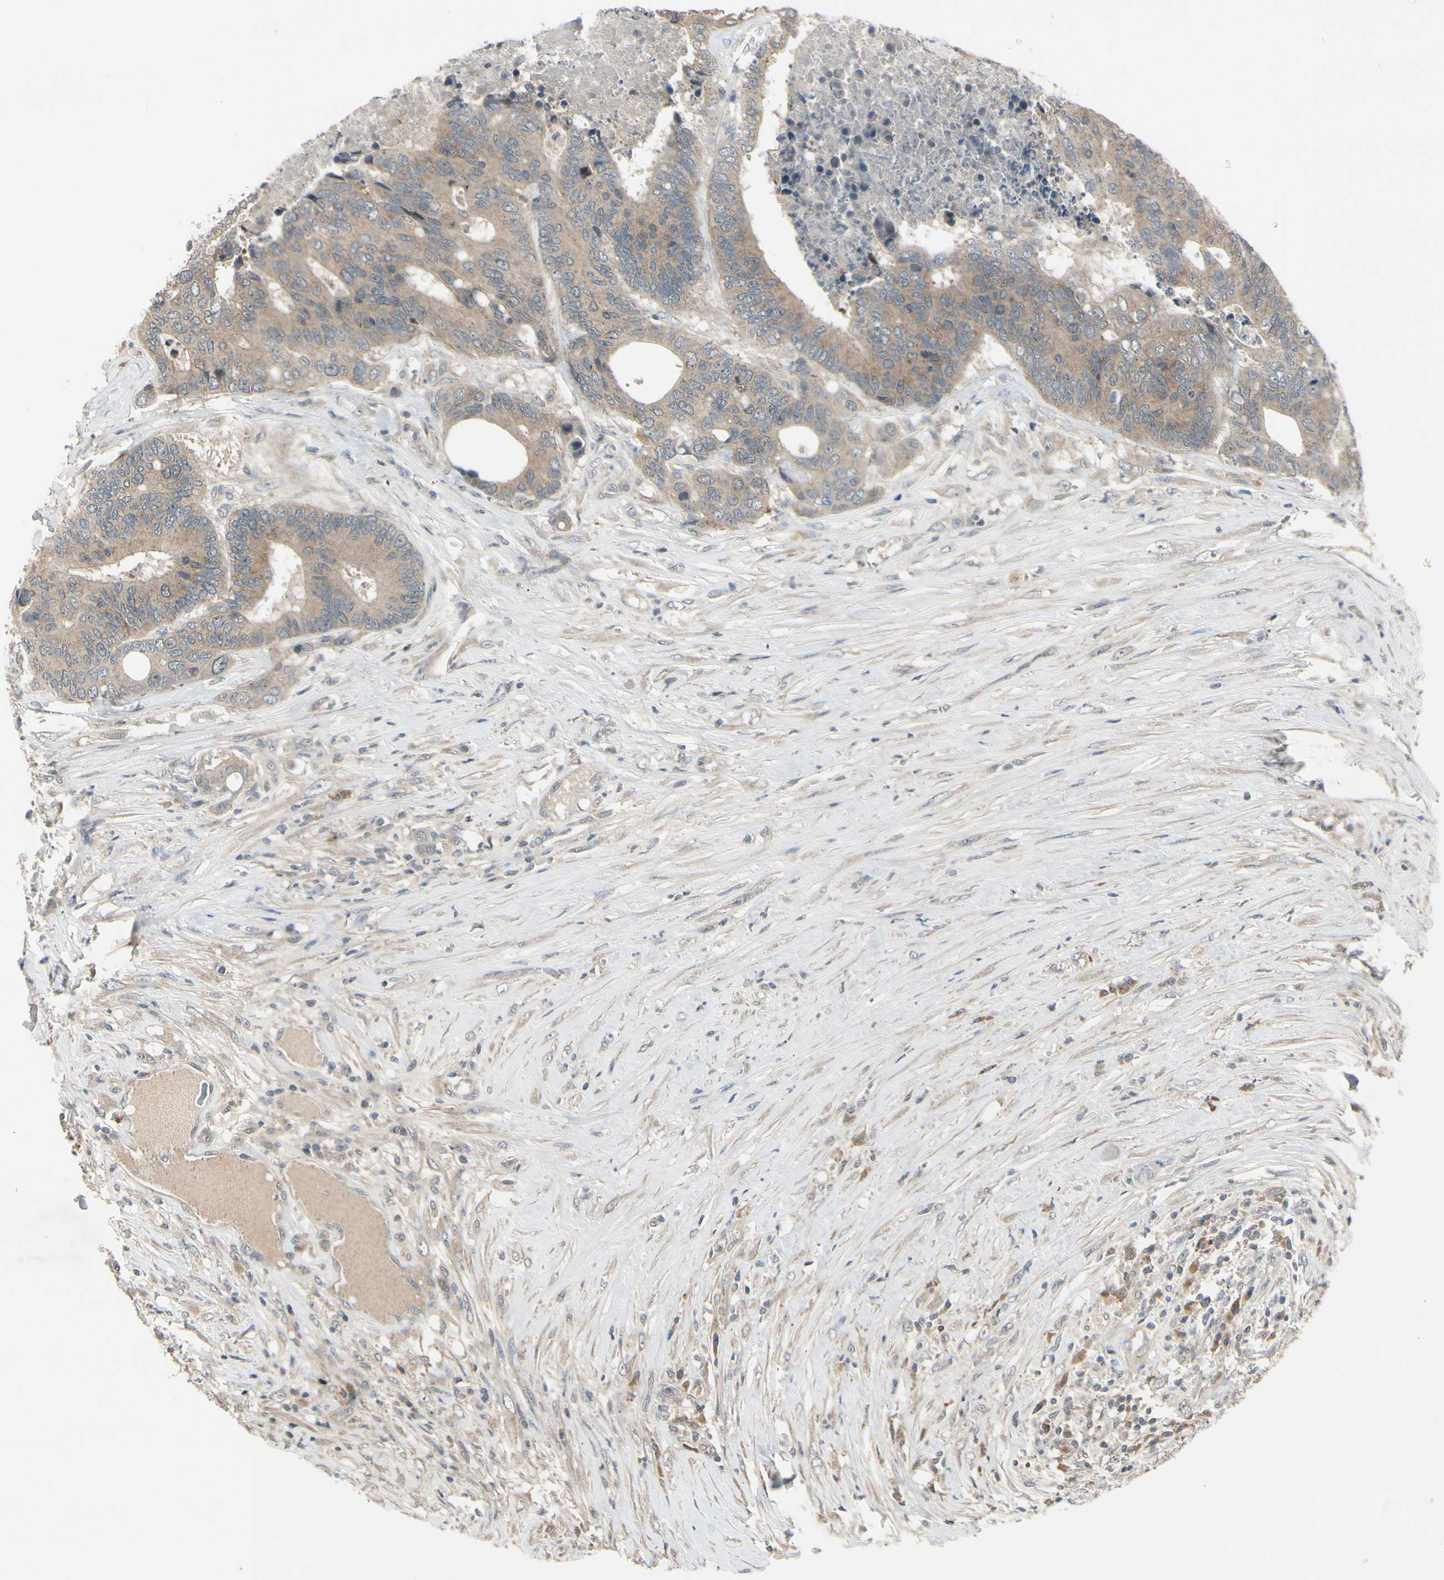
{"staining": {"intensity": "moderate", "quantity": ">75%", "location": "cytoplasmic/membranous"}, "tissue": "colorectal cancer", "cell_type": "Tumor cells", "image_type": "cancer", "snomed": [{"axis": "morphology", "description": "Adenocarcinoma, NOS"}, {"axis": "topography", "description": "Rectum"}], "caption": "The photomicrograph displays staining of adenocarcinoma (colorectal), revealing moderate cytoplasmic/membranous protein expression (brown color) within tumor cells. Nuclei are stained in blue.", "gene": "FHDC1", "patient": {"sex": "male", "age": 55}}